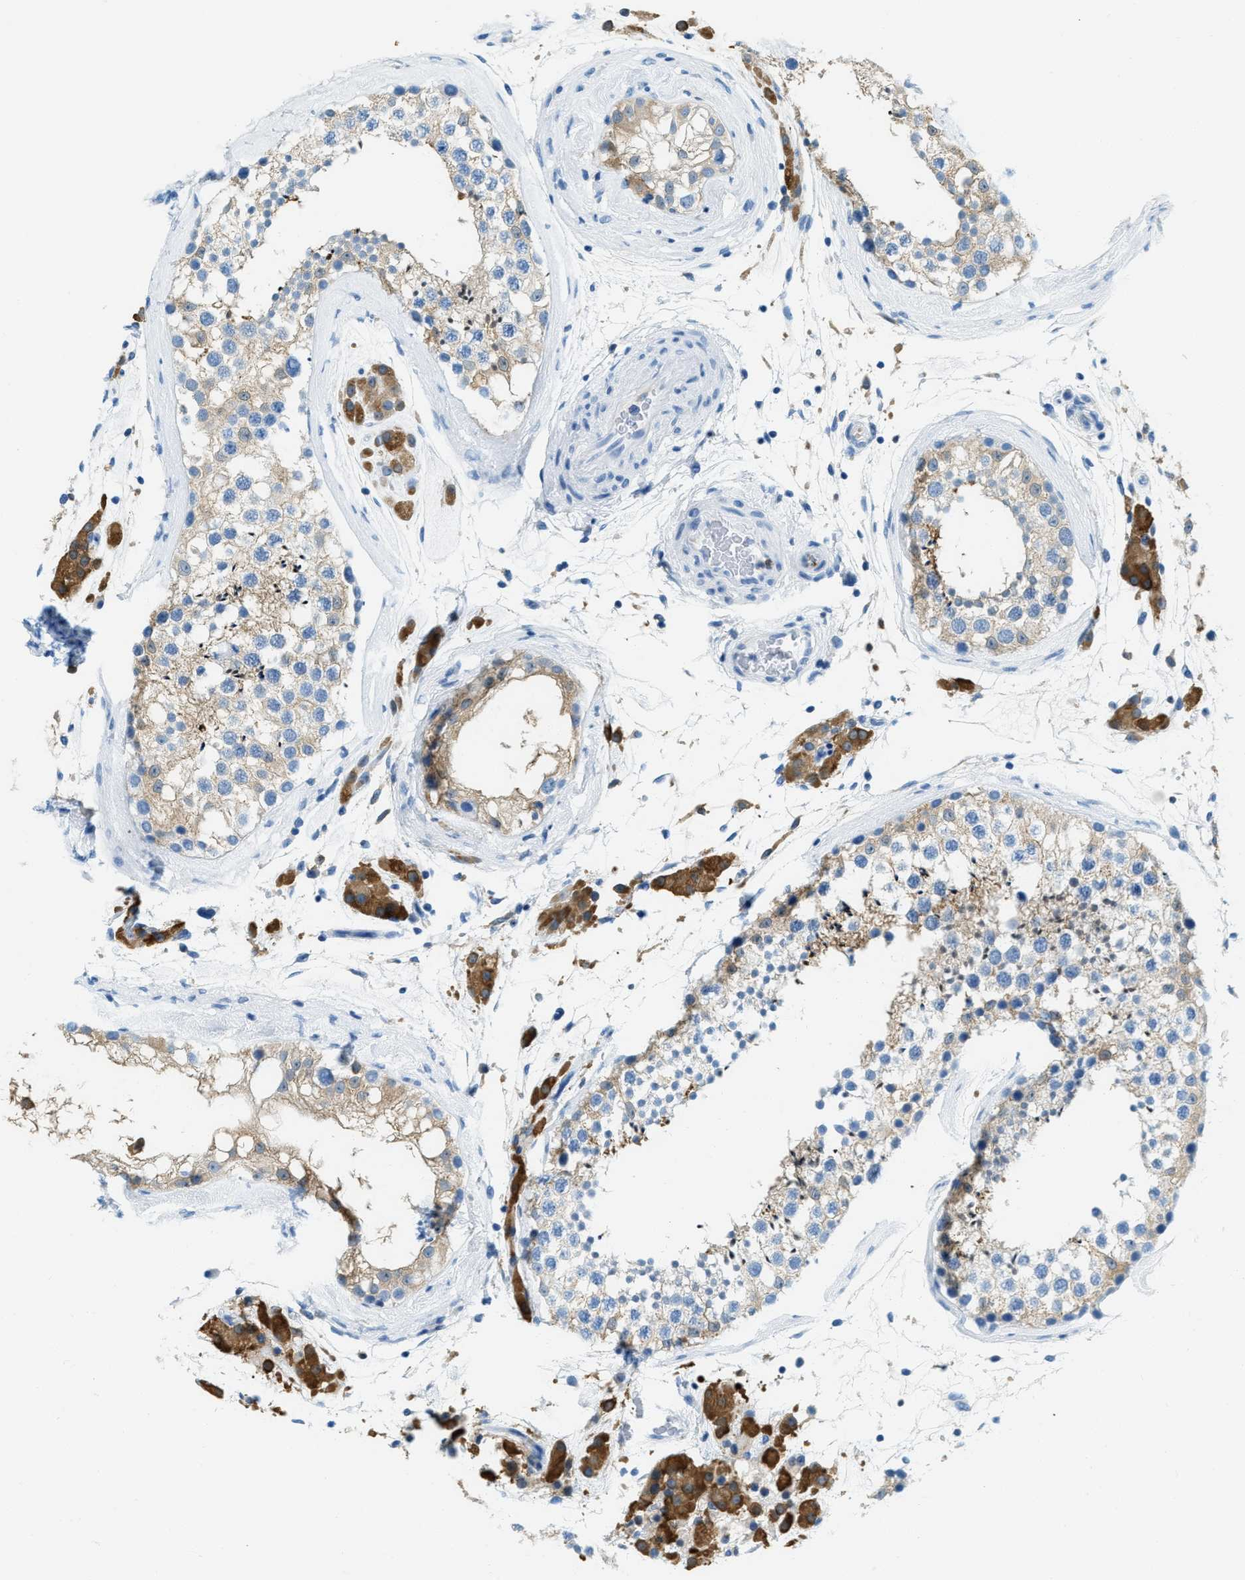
{"staining": {"intensity": "weak", "quantity": "25%-75%", "location": "cytoplasmic/membranous"}, "tissue": "testis", "cell_type": "Cells in seminiferous ducts", "image_type": "normal", "snomed": [{"axis": "morphology", "description": "Normal tissue, NOS"}, {"axis": "topography", "description": "Testis"}], "caption": "A low amount of weak cytoplasmic/membranous staining is appreciated in about 25%-75% of cells in seminiferous ducts in benign testis.", "gene": "MATCAP2", "patient": {"sex": "male", "age": 46}}